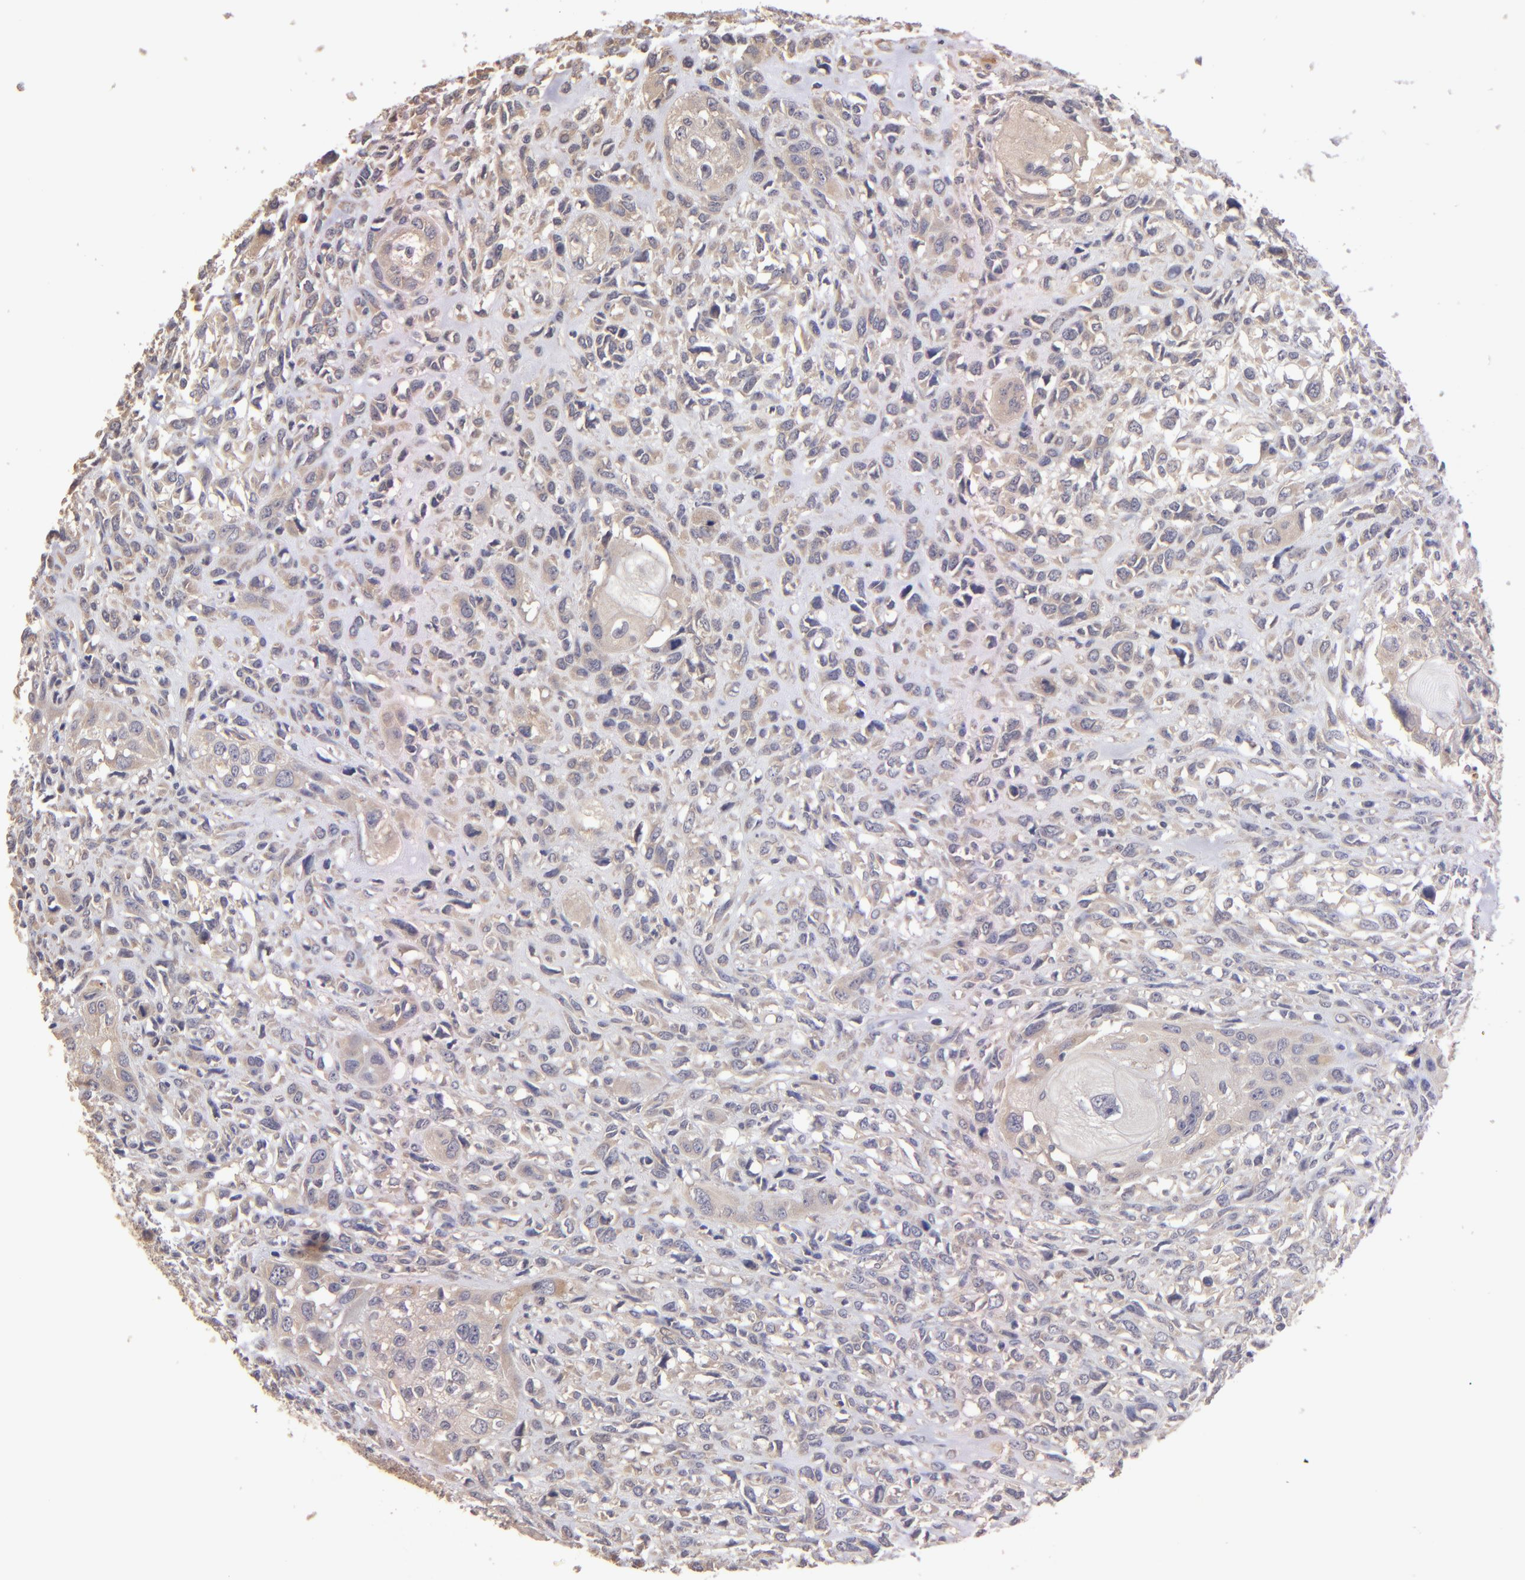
{"staining": {"intensity": "weak", "quantity": ">75%", "location": "cytoplasmic/membranous"}, "tissue": "head and neck cancer", "cell_type": "Tumor cells", "image_type": "cancer", "snomed": [{"axis": "morphology", "description": "Neoplasm, malignant, NOS"}, {"axis": "topography", "description": "Salivary gland"}, {"axis": "topography", "description": "Head-Neck"}], "caption": "Protein expression analysis of human head and neck cancer reveals weak cytoplasmic/membranous staining in approximately >75% of tumor cells. The staining was performed using DAB (3,3'-diaminobenzidine), with brown indicating positive protein expression. Nuclei are stained blue with hematoxylin.", "gene": "GNAZ", "patient": {"sex": "male", "age": 43}}